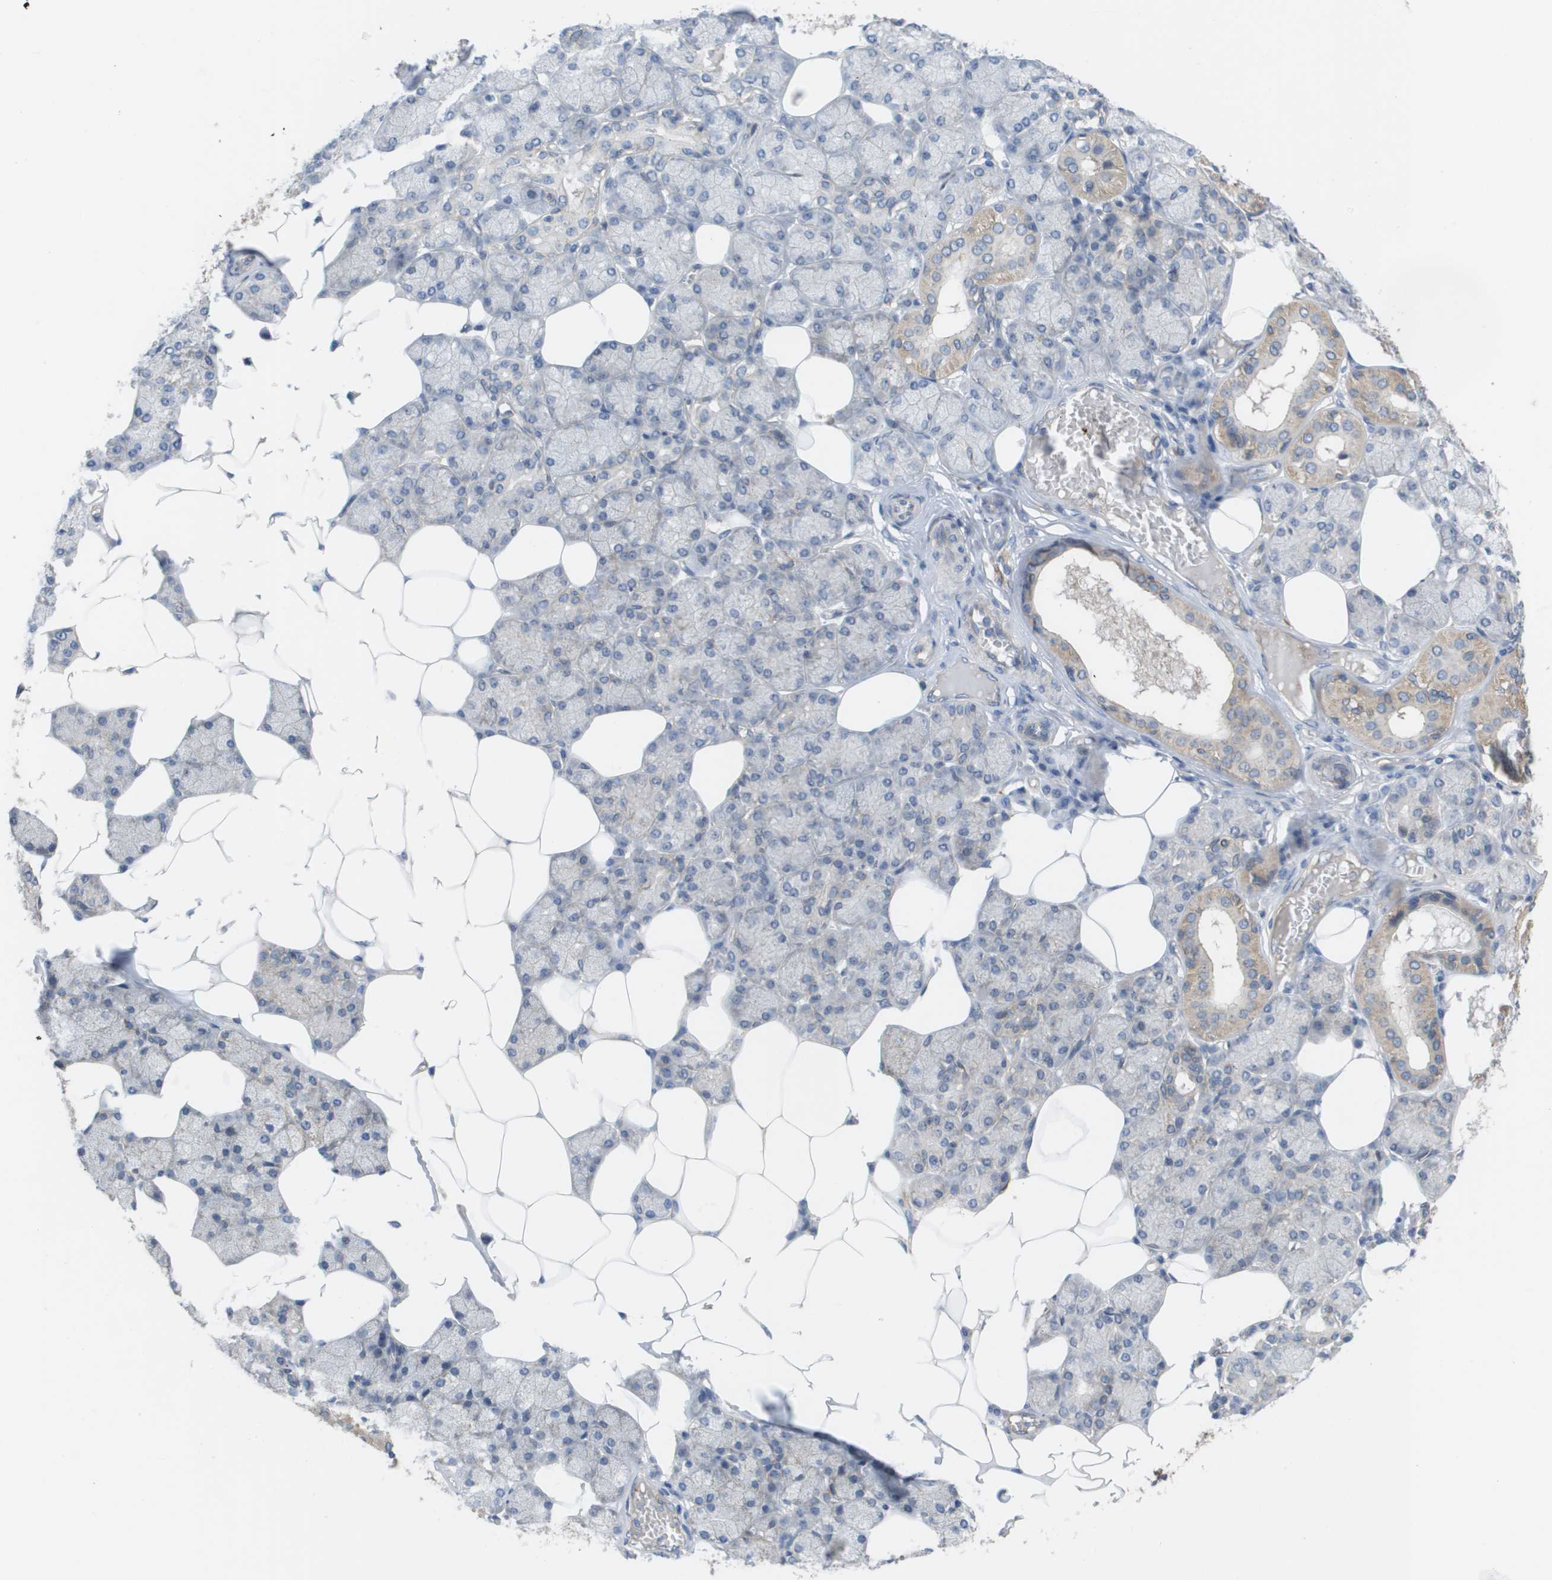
{"staining": {"intensity": "weak", "quantity": "25%-75%", "location": "cytoplasmic/membranous"}, "tissue": "salivary gland", "cell_type": "Glandular cells", "image_type": "normal", "snomed": [{"axis": "morphology", "description": "Normal tissue, NOS"}, {"axis": "topography", "description": "Salivary gland"}], "caption": "This image exhibits immunohistochemistry (IHC) staining of normal human salivary gland, with low weak cytoplasmic/membranous positivity in approximately 25%-75% of glandular cells.", "gene": "MTARC2", "patient": {"sex": "male", "age": 62}}